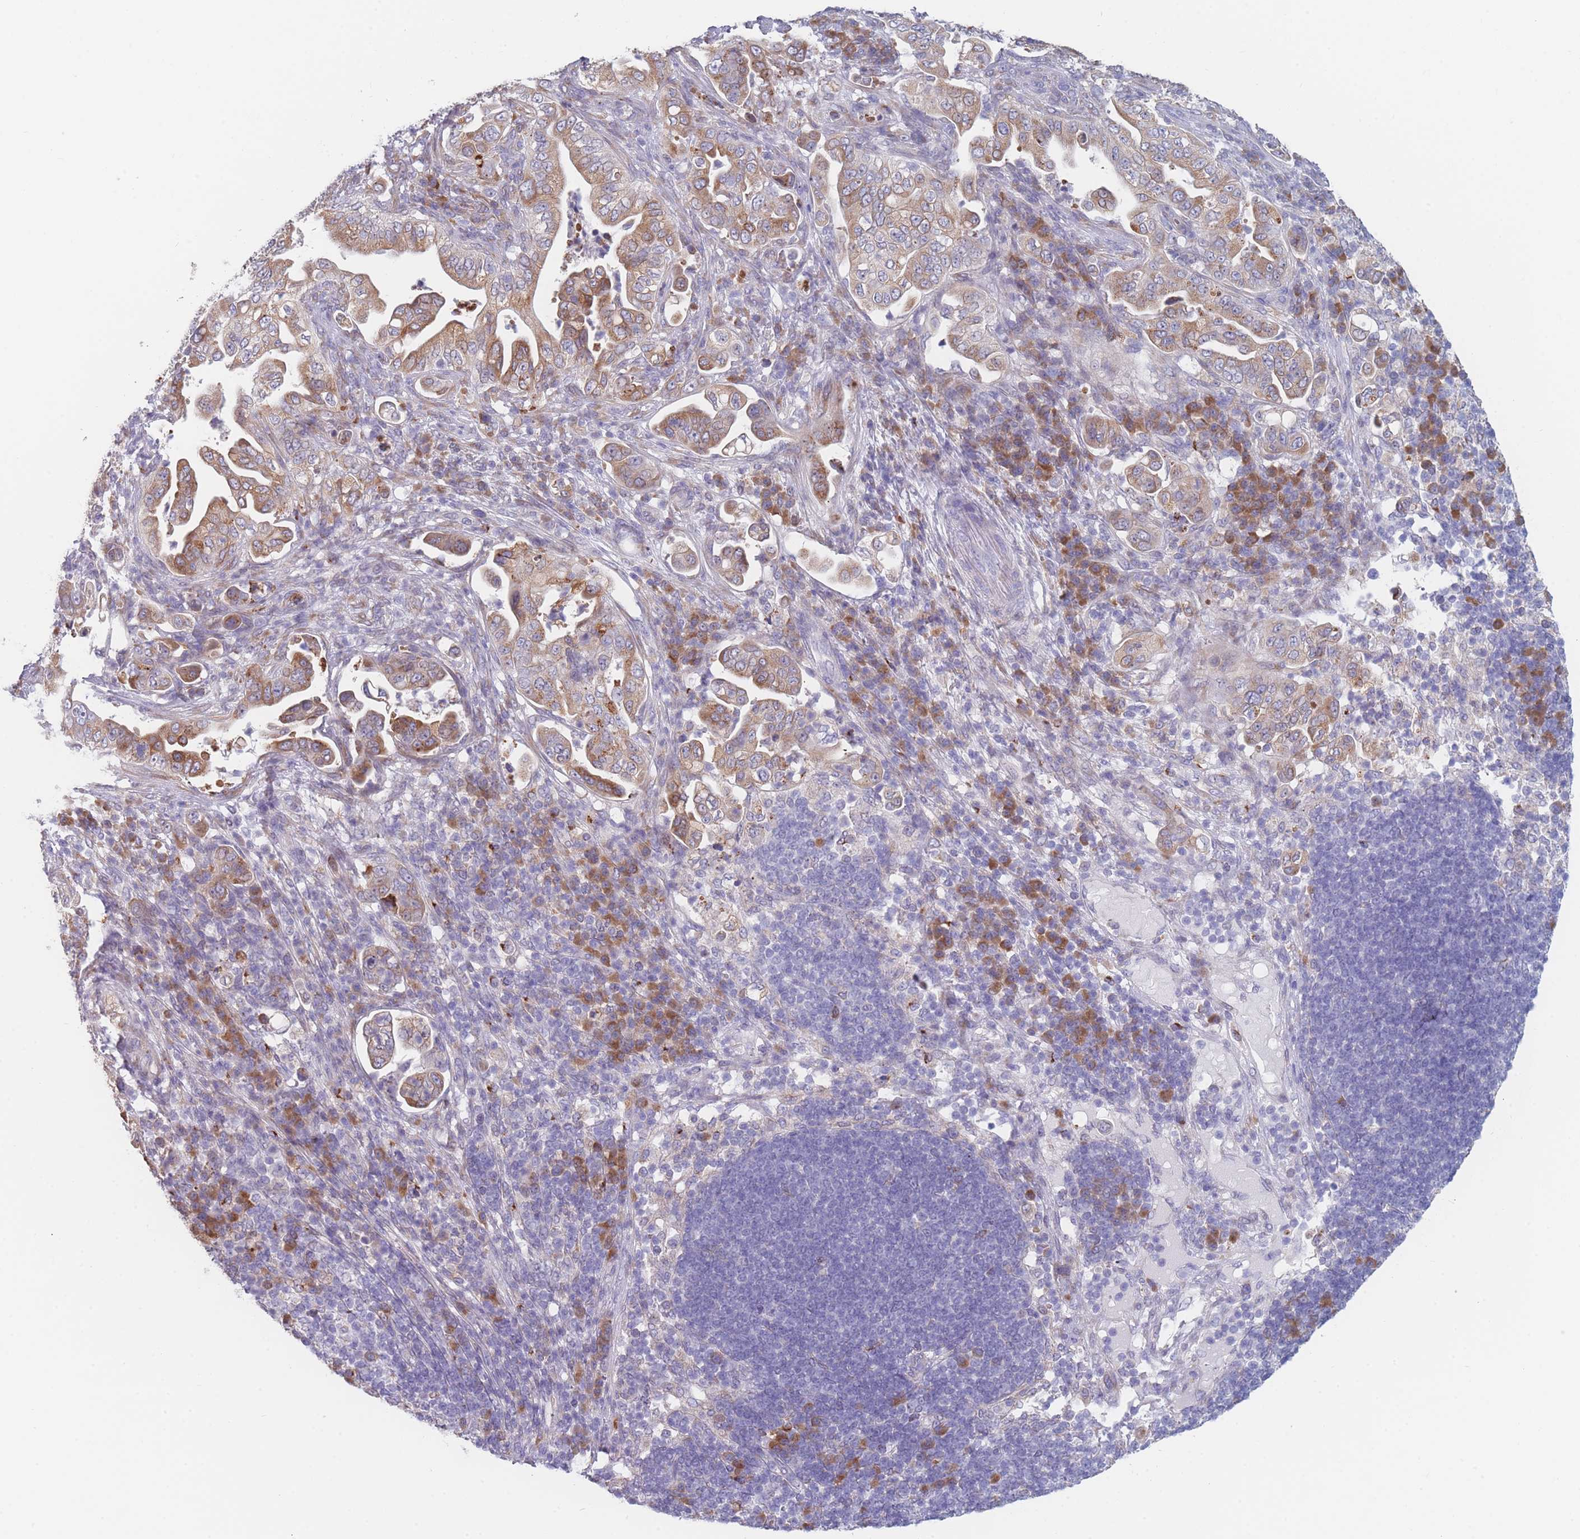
{"staining": {"intensity": "moderate", "quantity": ">75%", "location": "cytoplasmic/membranous"}, "tissue": "pancreatic cancer", "cell_type": "Tumor cells", "image_type": "cancer", "snomed": [{"axis": "morphology", "description": "Adenocarcinoma, NOS"}, {"axis": "topography", "description": "Pancreas"}], "caption": "Human pancreatic cancer stained with a protein marker exhibits moderate staining in tumor cells.", "gene": "TMED10", "patient": {"sex": "female", "age": 63}}